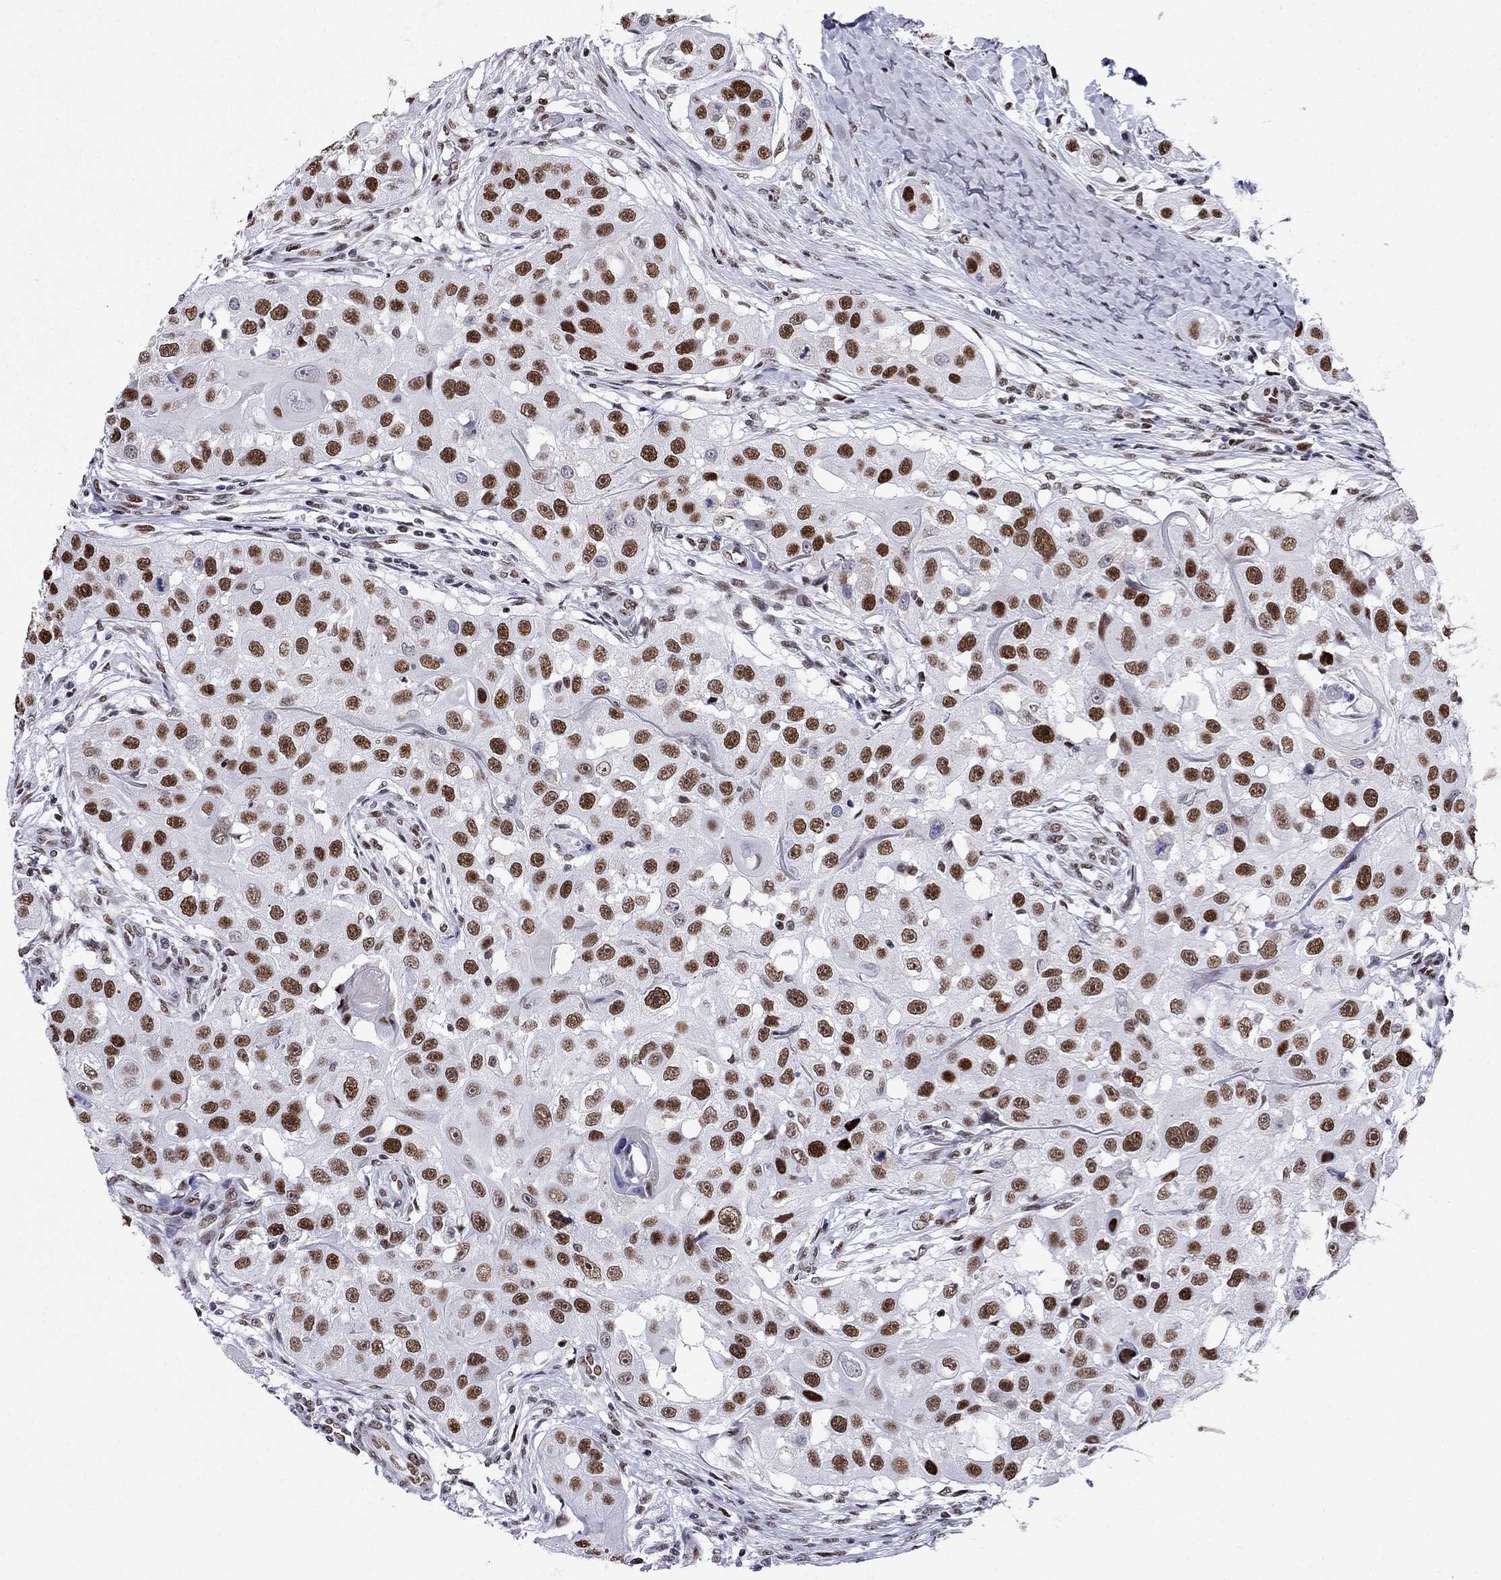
{"staining": {"intensity": "strong", "quantity": ">75%", "location": "nuclear"}, "tissue": "head and neck cancer", "cell_type": "Tumor cells", "image_type": "cancer", "snomed": [{"axis": "morphology", "description": "Squamous cell carcinoma, NOS"}, {"axis": "topography", "description": "Head-Neck"}], "caption": "Strong nuclear positivity is present in about >75% of tumor cells in head and neck cancer (squamous cell carcinoma).", "gene": "PPM1G", "patient": {"sex": "male", "age": 51}}